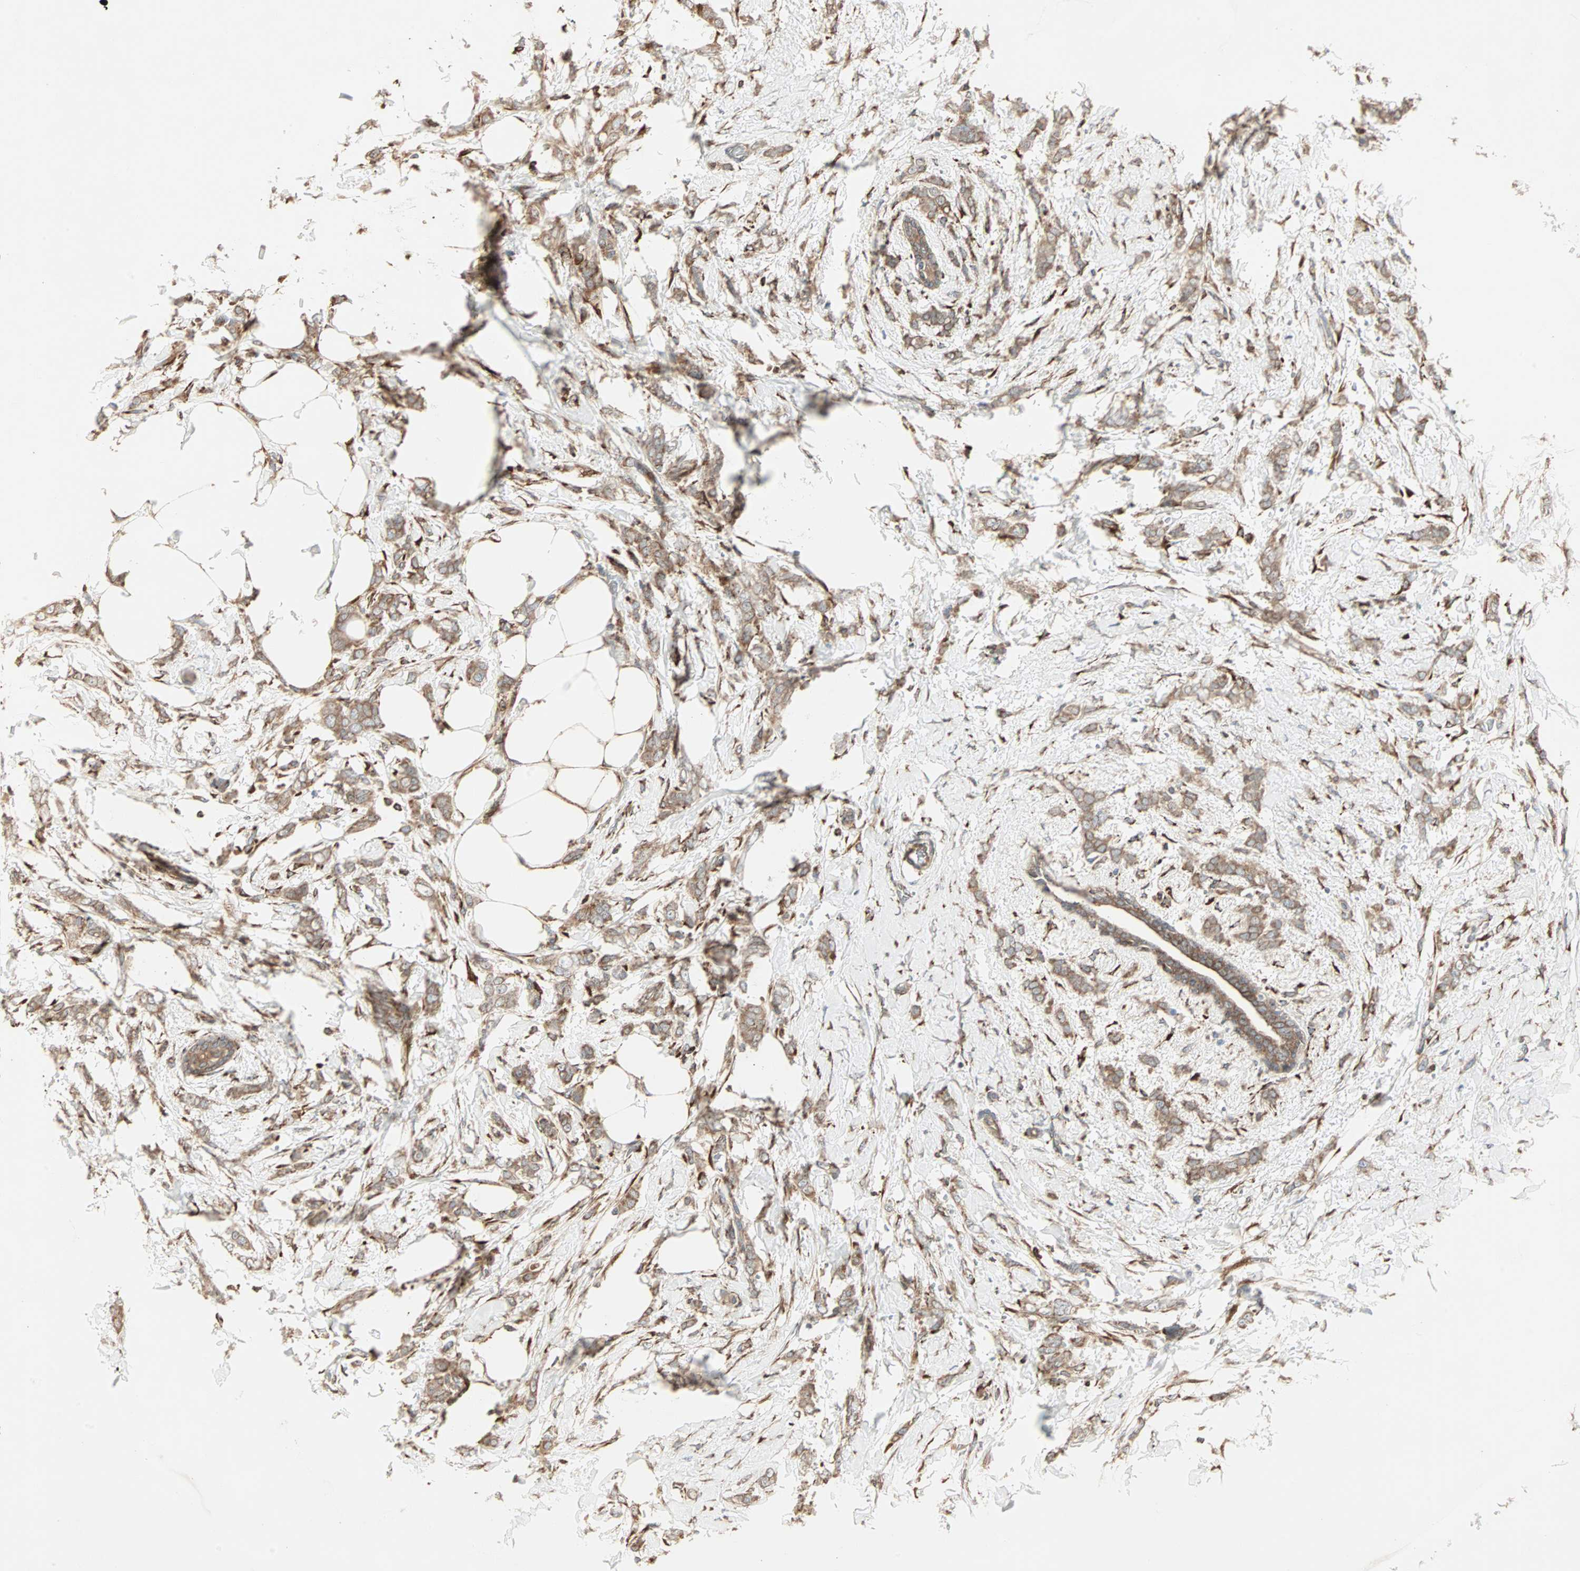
{"staining": {"intensity": "moderate", "quantity": ">75%", "location": "cytoplasmic/membranous"}, "tissue": "breast cancer", "cell_type": "Tumor cells", "image_type": "cancer", "snomed": [{"axis": "morphology", "description": "Lobular carcinoma, in situ"}, {"axis": "morphology", "description": "Lobular carcinoma"}, {"axis": "topography", "description": "Breast"}], "caption": "An immunohistochemistry (IHC) histopathology image of neoplastic tissue is shown. Protein staining in brown shows moderate cytoplasmic/membranous positivity in breast cancer within tumor cells. Immunohistochemistry (ihc) stains the protein in brown and the nuclei are stained blue.", "gene": "H6PD", "patient": {"sex": "female", "age": 41}}